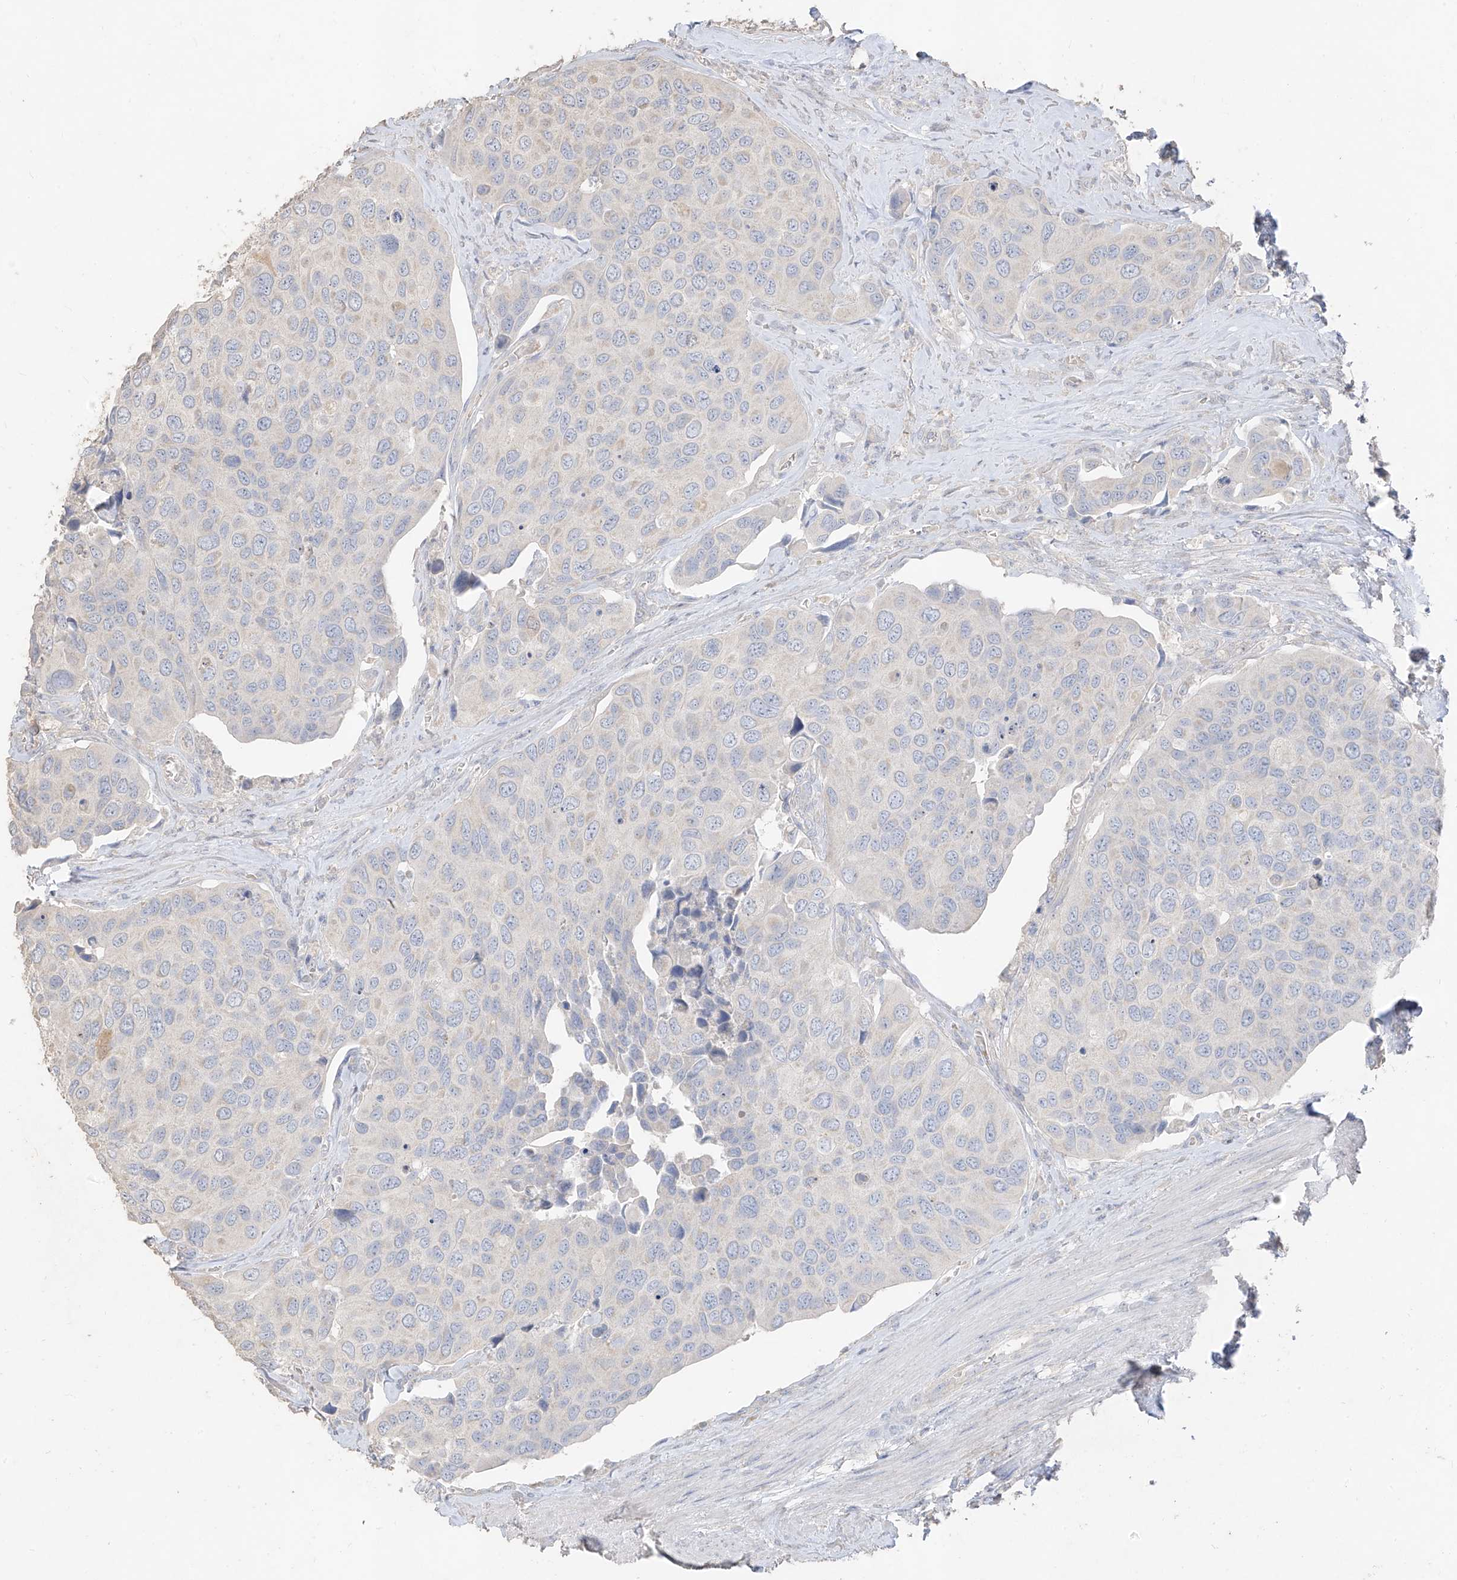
{"staining": {"intensity": "negative", "quantity": "none", "location": "none"}, "tissue": "urothelial cancer", "cell_type": "Tumor cells", "image_type": "cancer", "snomed": [{"axis": "morphology", "description": "Urothelial carcinoma, High grade"}, {"axis": "topography", "description": "Urinary bladder"}], "caption": "DAB immunohistochemical staining of urothelial carcinoma (high-grade) exhibits no significant expression in tumor cells.", "gene": "ZZEF1", "patient": {"sex": "male", "age": 74}}